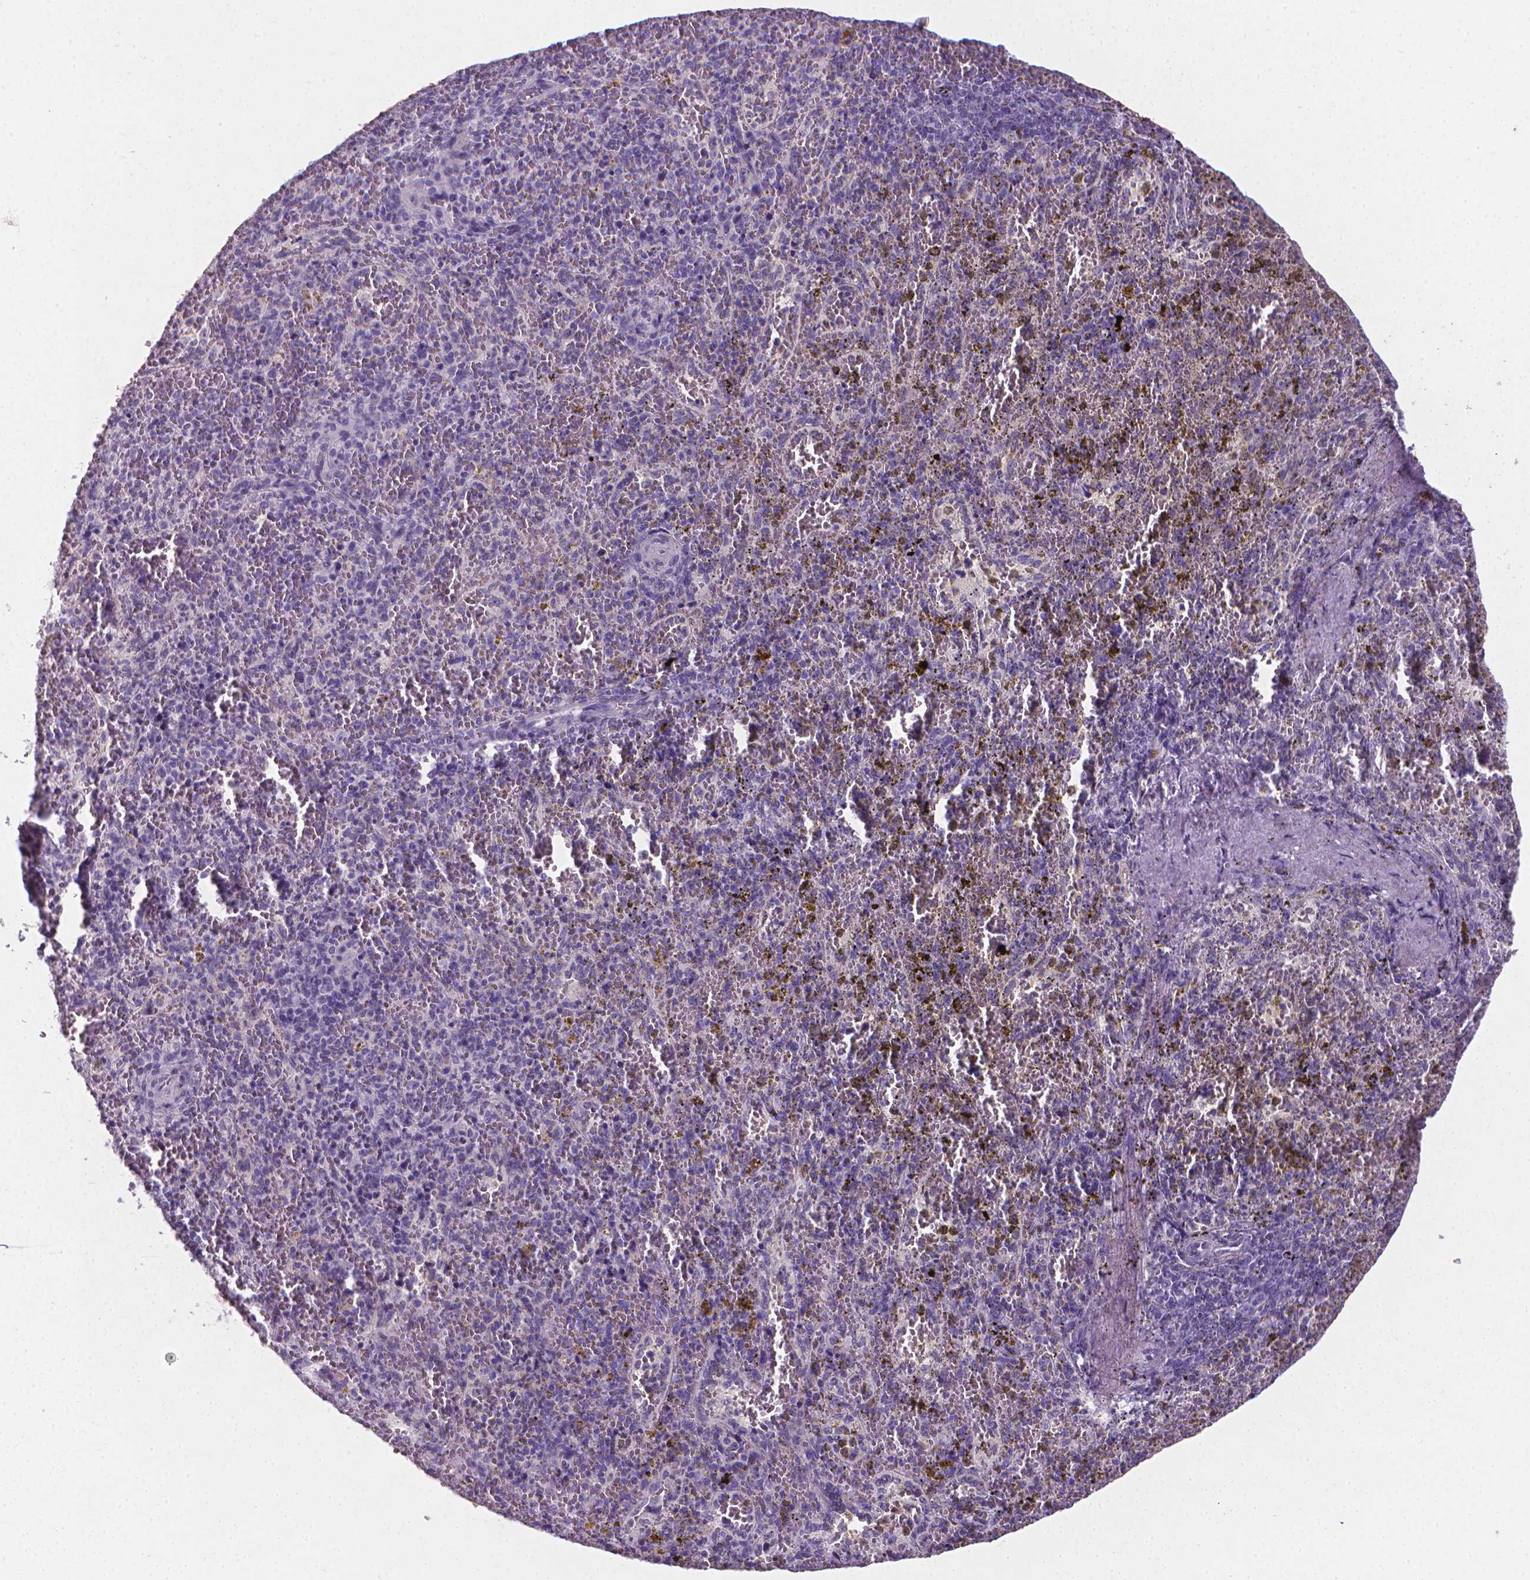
{"staining": {"intensity": "negative", "quantity": "none", "location": "none"}, "tissue": "spleen", "cell_type": "Cells in red pulp", "image_type": "normal", "snomed": [{"axis": "morphology", "description": "Normal tissue, NOS"}, {"axis": "topography", "description": "Spleen"}], "caption": "Unremarkable spleen was stained to show a protein in brown. There is no significant expression in cells in red pulp. The staining was performed using DAB to visualize the protein expression in brown, while the nuclei were stained in blue with hematoxylin (Magnification: 20x).", "gene": "XPNPEP2", "patient": {"sex": "female", "age": 50}}